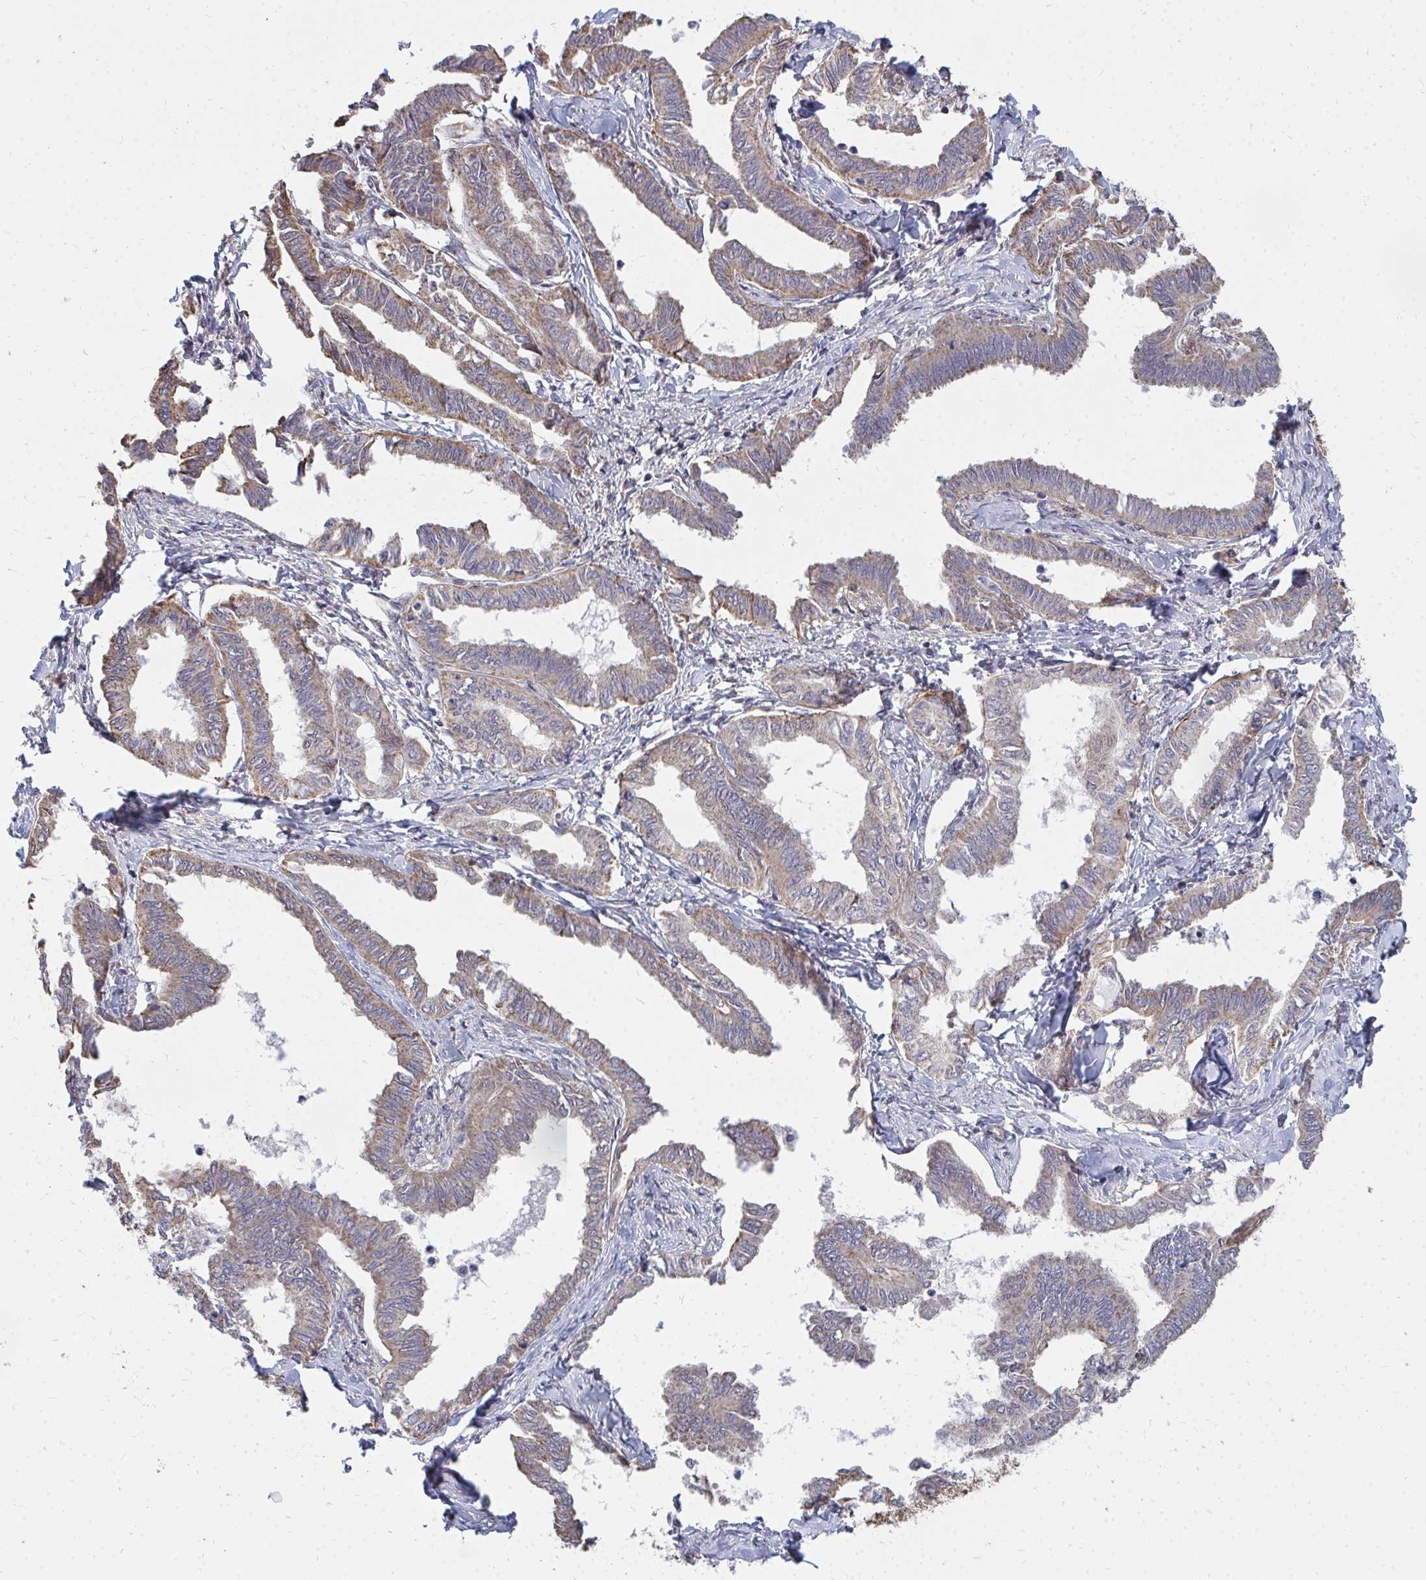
{"staining": {"intensity": "weak", "quantity": ">75%", "location": "cytoplasmic/membranous"}, "tissue": "ovarian cancer", "cell_type": "Tumor cells", "image_type": "cancer", "snomed": [{"axis": "morphology", "description": "Carcinoma, endometroid"}, {"axis": "topography", "description": "Ovary"}], "caption": "Protein staining of ovarian endometroid carcinoma tissue demonstrates weak cytoplasmic/membranous expression in about >75% of tumor cells.", "gene": "DNAJA2", "patient": {"sex": "female", "age": 70}}